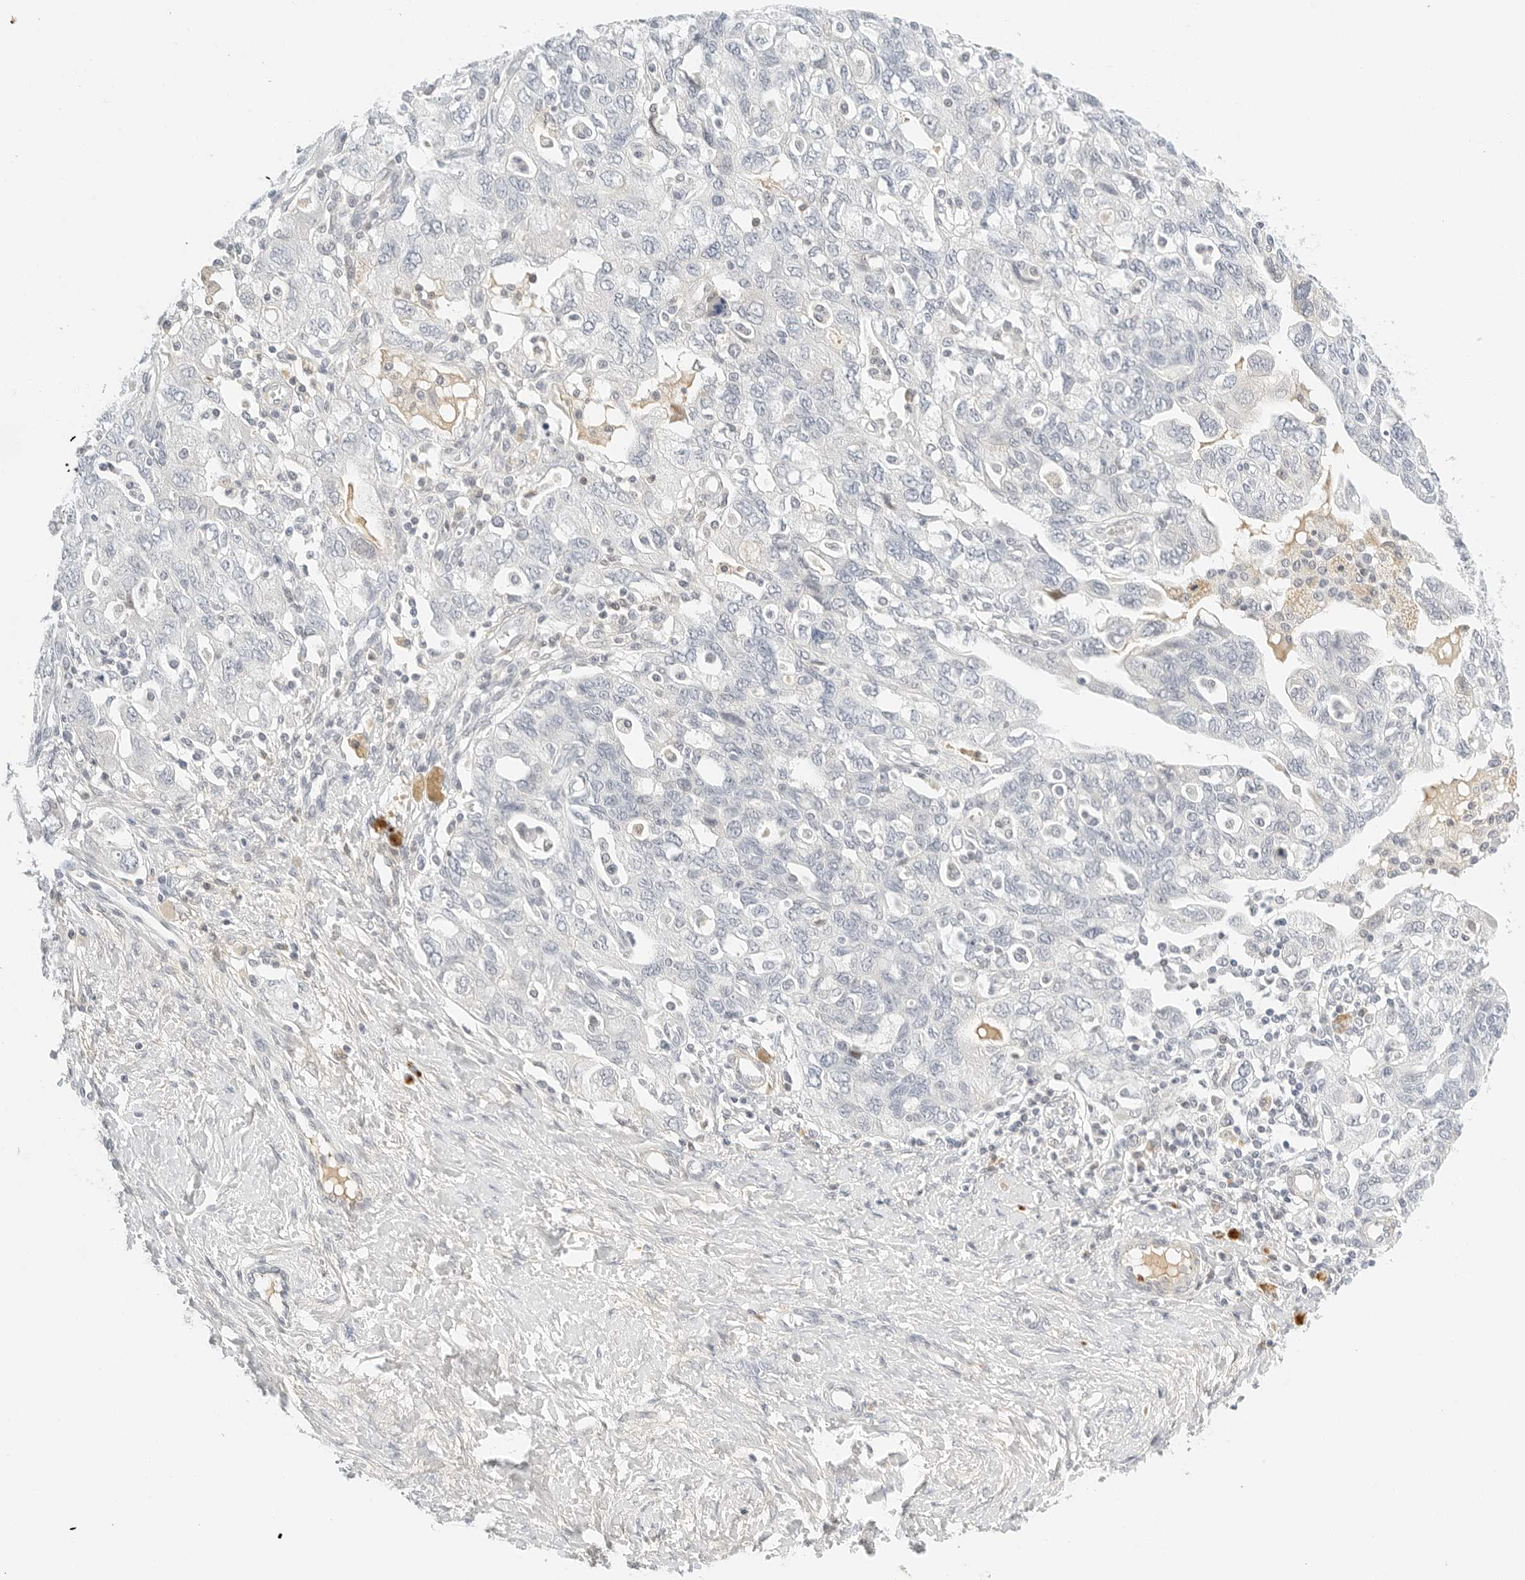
{"staining": {"intensity": "negative", "quantity": "none", "location": "none"}, "tissue": "ovarian cancer", "cell_type": "Tumor cells", "image_type": "cancer", "snomed": [{"axis": "morphology", "description": "Carcinoma, NOS"}, {"axis": "morphology", "description": "Cystadenocarcinoma, serous, NOS"}, {"axis": "topography", "description": "Ovary"}], "caption": "The IHC histopathology image has no significant positivity in tumor cells of ovarian cancer (serous cystadenocarcinoma) tissue. Brightfield microscopy of IHC stained with DAB (3,3'-diaminobenzidine) (brown) and hematoxylin (blue), captured at high magnification.", "gene": "PKDCC", "patient": {"sex": "female", "age": 69}}